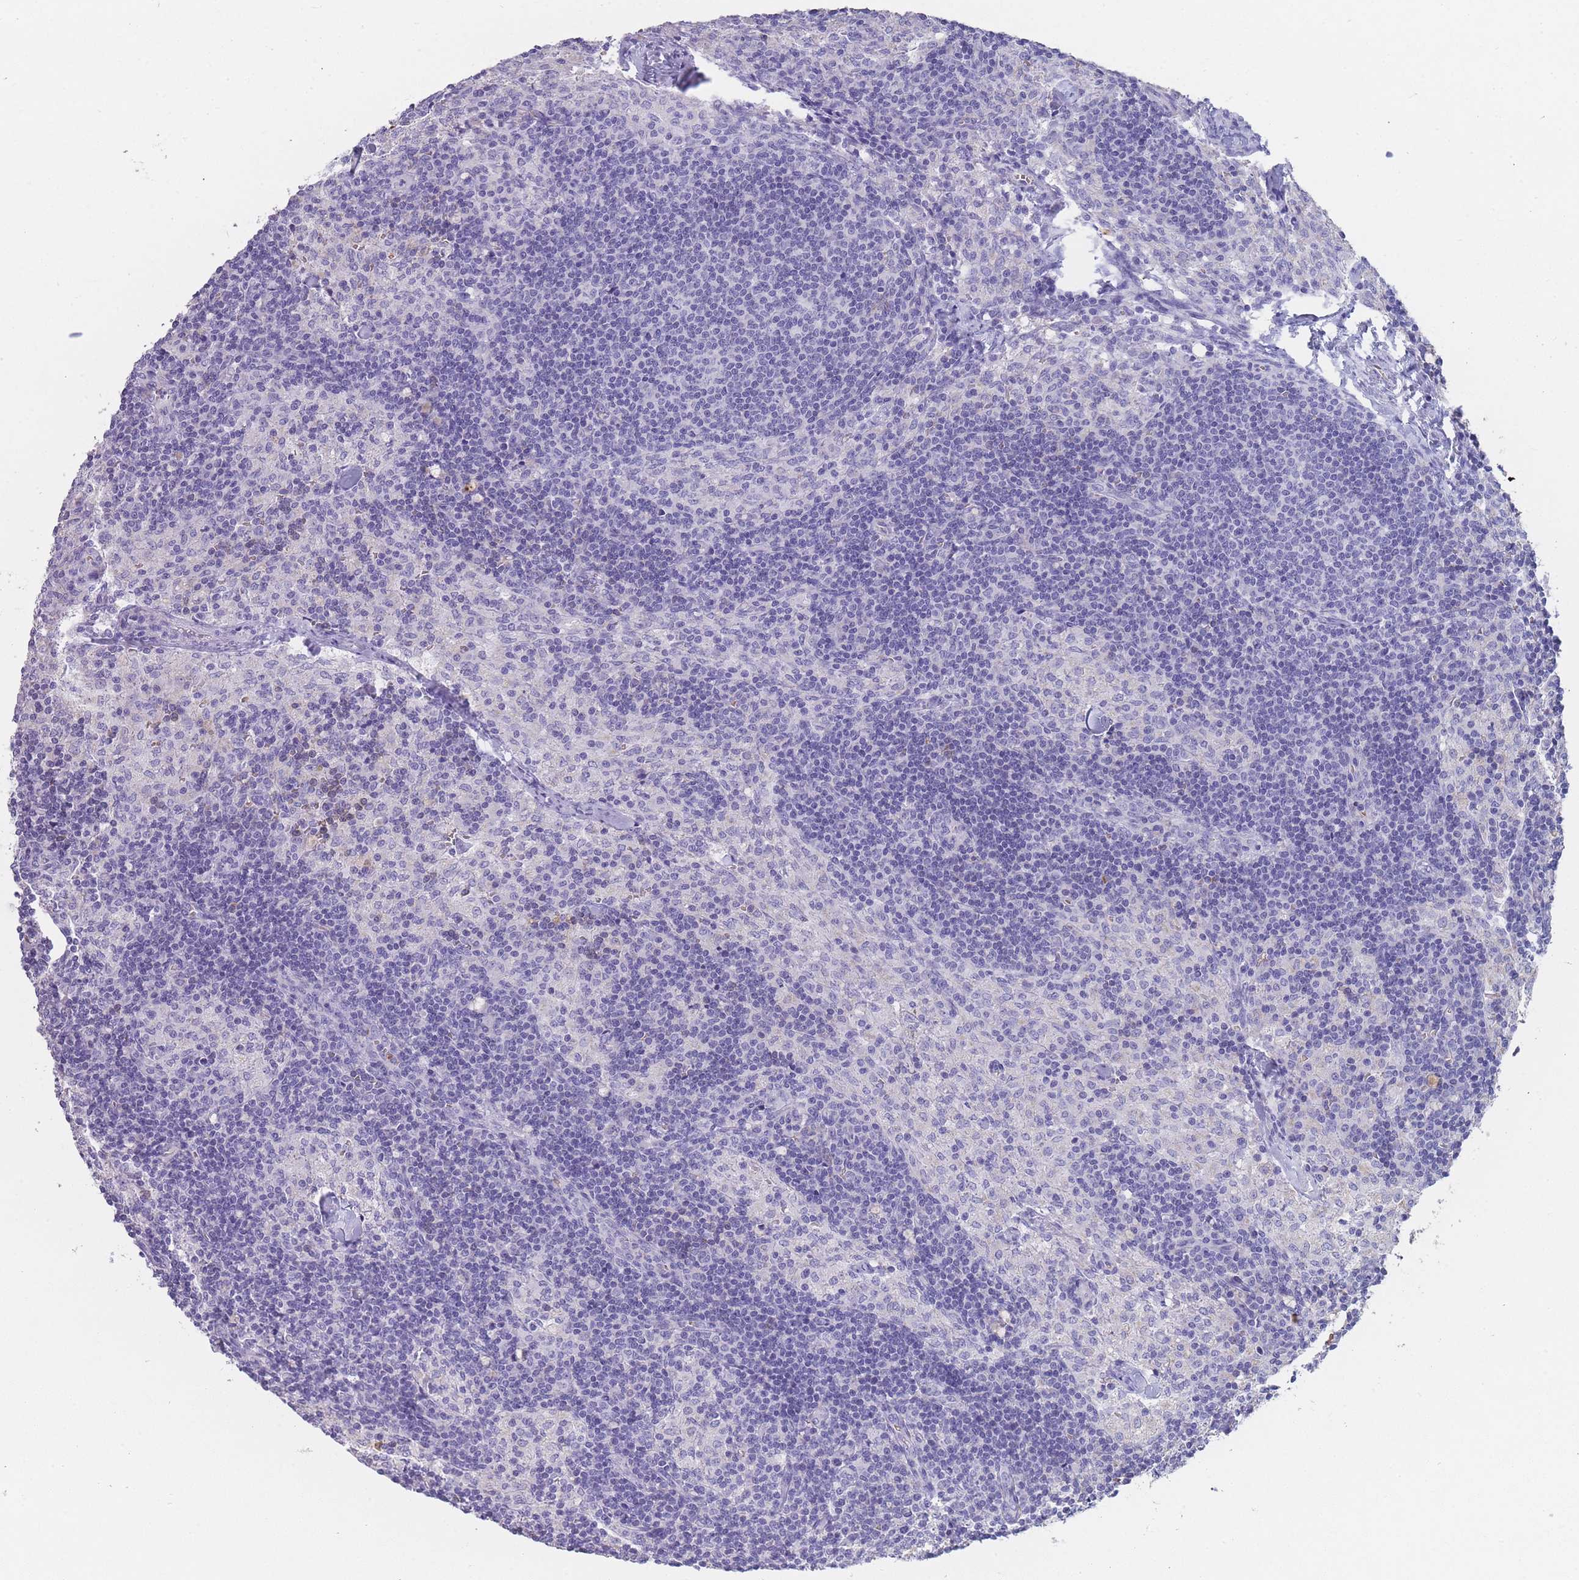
{"staining": {"intensity": "negative", "quantity": "none", "location": "none"}, "tissue": "lymph node", "cell_type": "Germinal center cells", "image_type": "normal", "snomed": [{"axis": "morphology", "description": "Normal tissue, NOS"}, {"axis": "topography", "description": "Lymph node"}], "caption": "Immunohistochemistry (IHC) histopathology image of unremarkable lymph node: lymph node stained with DAB (3,3'-diaminobenzidine) demonstrates no significant protein expression in germinal center cells.", "gene": "ENSG00000284931", "patient": {"sex": "female", "age": 42}}